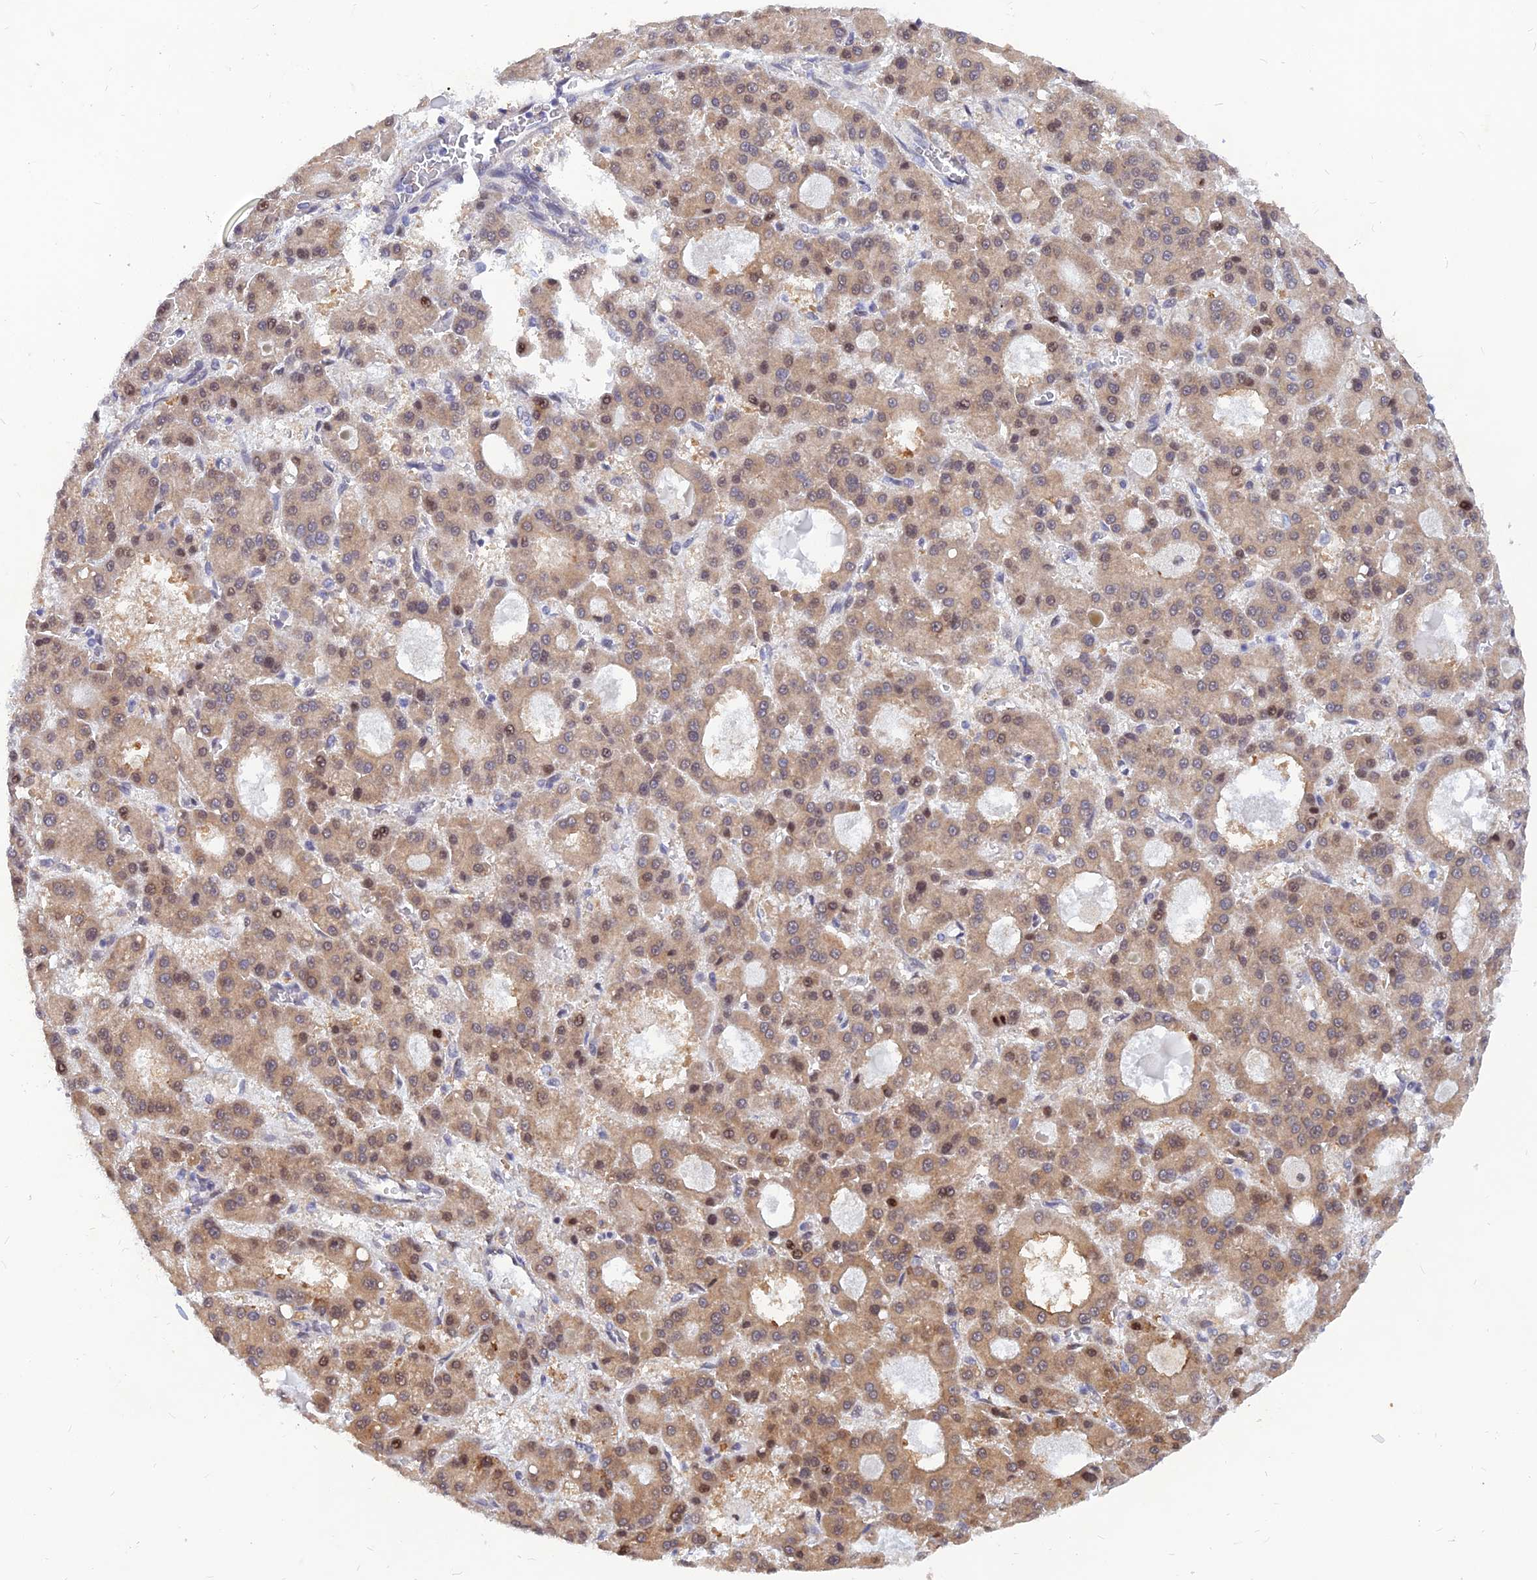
{"staining": {"intensity": "moderate", "quantity": ">75%", "location": "cytoplasmic/membranous,nuclear"}, "tissue": "liver cancer", "cell_type": "Tumor cells", "image_type": "cancer", "snomed": [{"axis": "morphology", "description": "Carcinoma, Hepatocellular, NOS"}, {"axis": "topography", "description": "Liver"}], "caption": "Approximately >75% of tumor cells in human liver hepatocellular carcinoma display moderate cytoplasmic/membranous and nuclear protein expression as visualized by brown immunohistochemical staining.", "gene": "DNAJC16", "patient": {"sex": "male", "age": 70}}